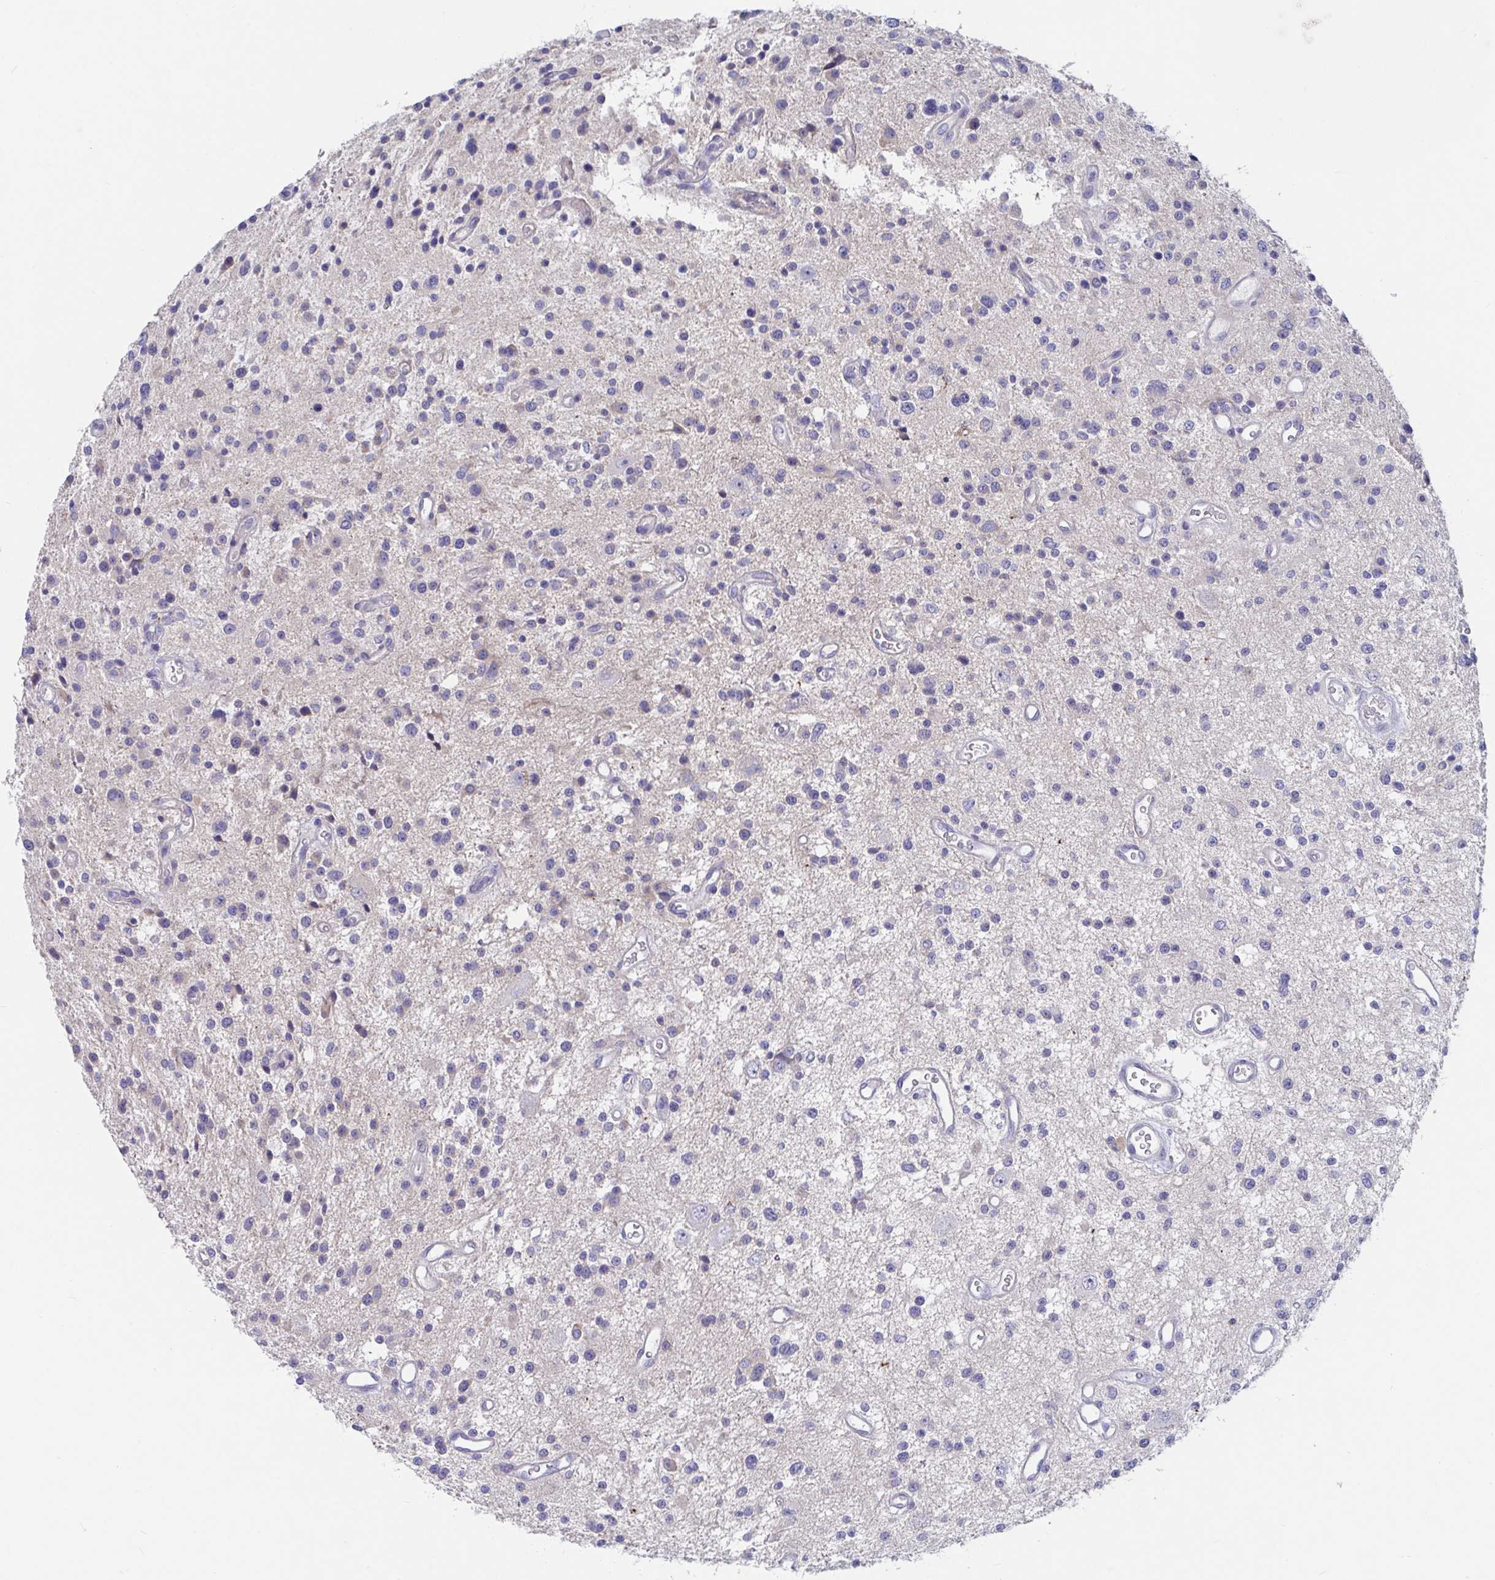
{"staining": {"intensity": "negative", "quantity": "none", "location": "none"}, "tissue": "glioma", "cell_type": "Tumor cells", "image_type": "cancer", "snomed": [{"axis": "morphology", "description": "Glioma, malignant, Low grade"}, {"axis": "topography", "description": "Brain"}], "caption": "The histopathology image reveals no significant expression in tumor cells of glioma. Nuclei are stained in blue.", "gene": "ZNF561", "patient": {"sex": "male", "age": 43}}